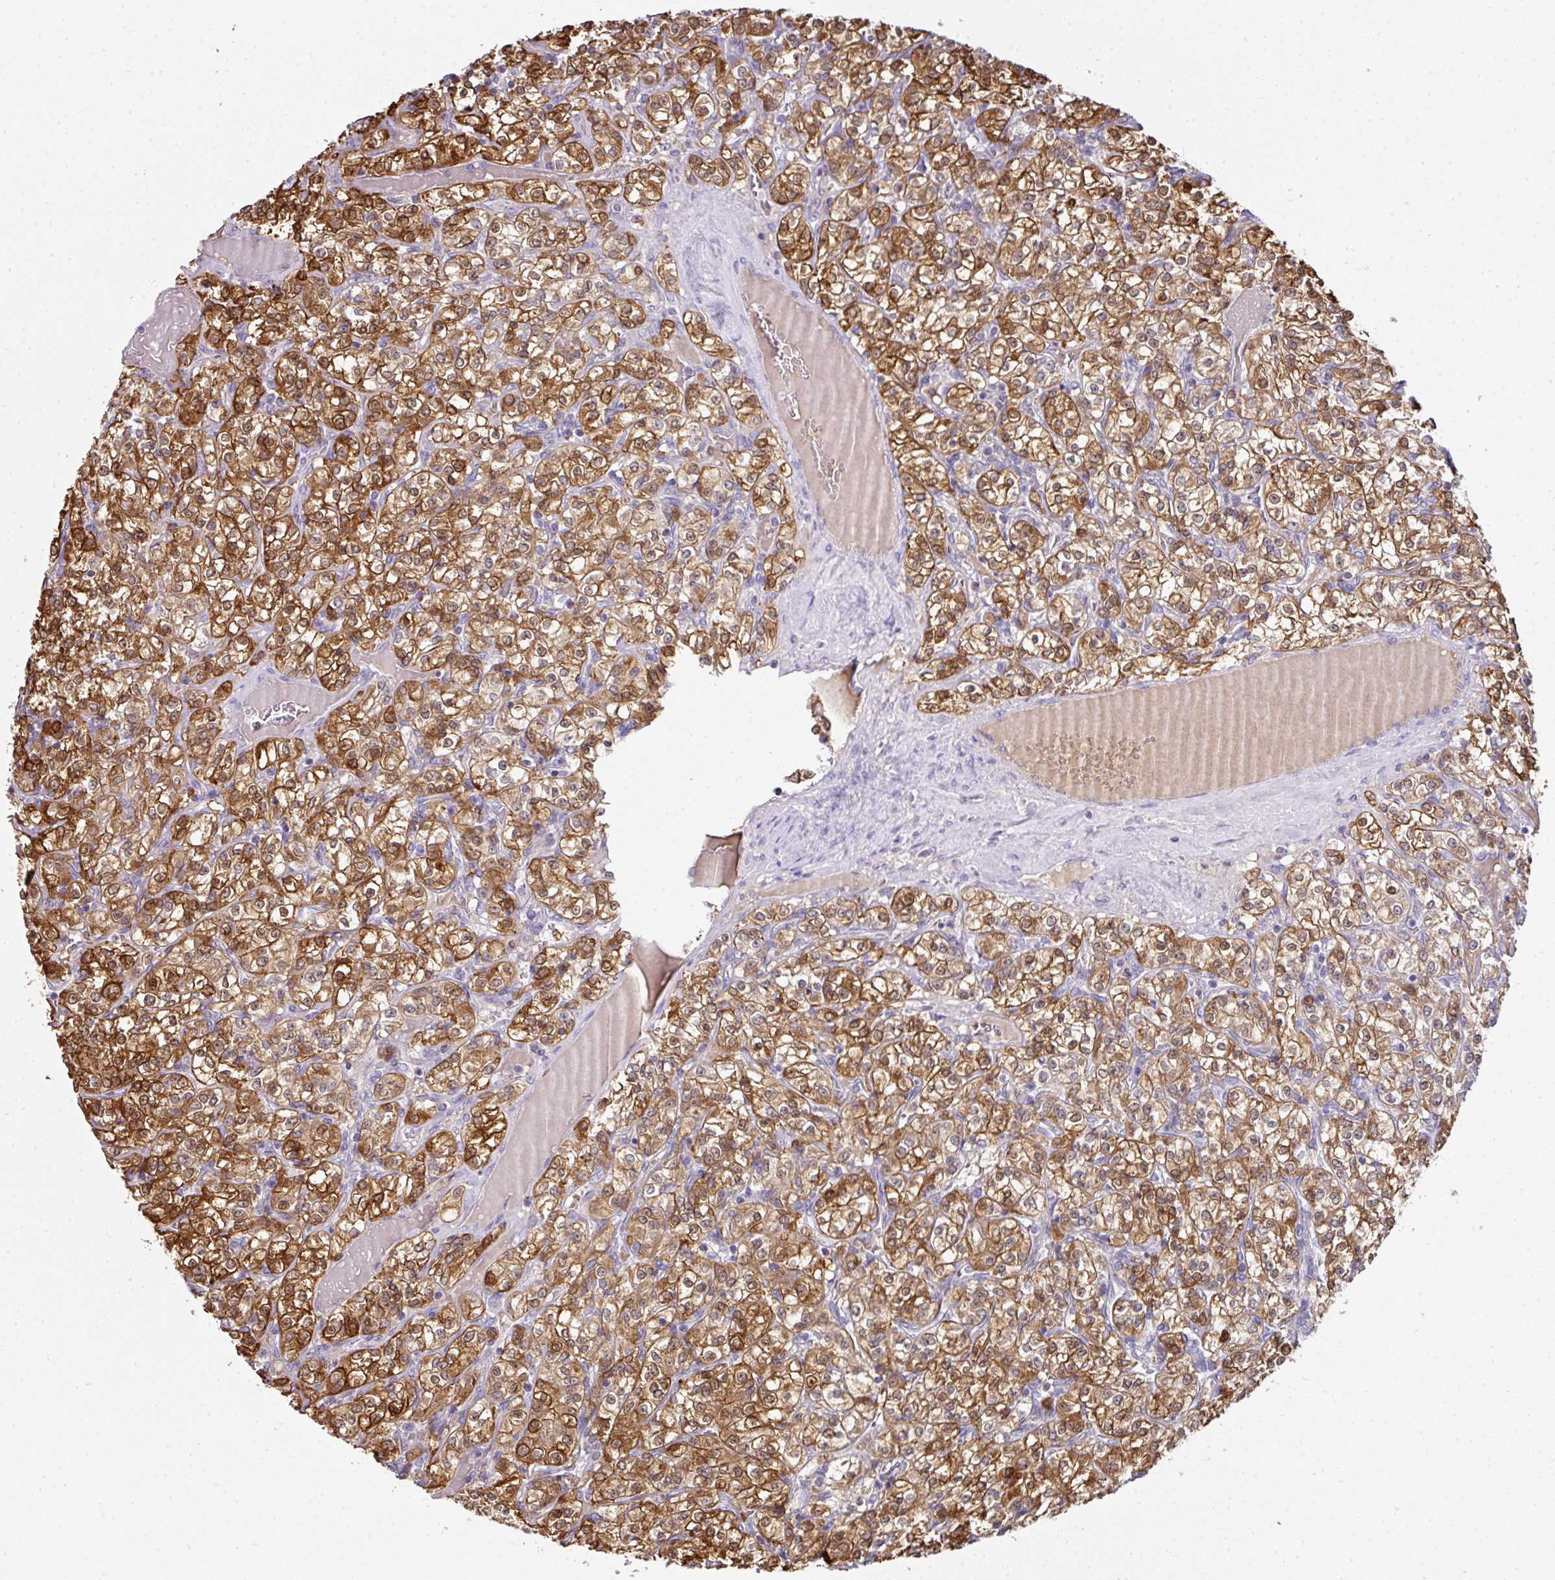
{"staining": {"intensity": "moderate", "quantity": ">75%", "location": "cytoplasmic/membranous,nuclear"}, "tissue": "renal cancer", "cell_type": "Tumor cells", "image_type": "cancer", "snomed": [{"axis": "morphology", "description": "Adenocarcinoma, NOS"}, {"axis": "topography", "description": "Kidney"}], "caption": "There is medium levels of moderate cytoplasmic/membranous and nuclear positivity in tumor cells of renal adenocarcinoma, as demonstrated by immunohistochemical staining (brown color).", "gene": "ANKRD18A", "patient": {"sex": "male", "age": 77}}